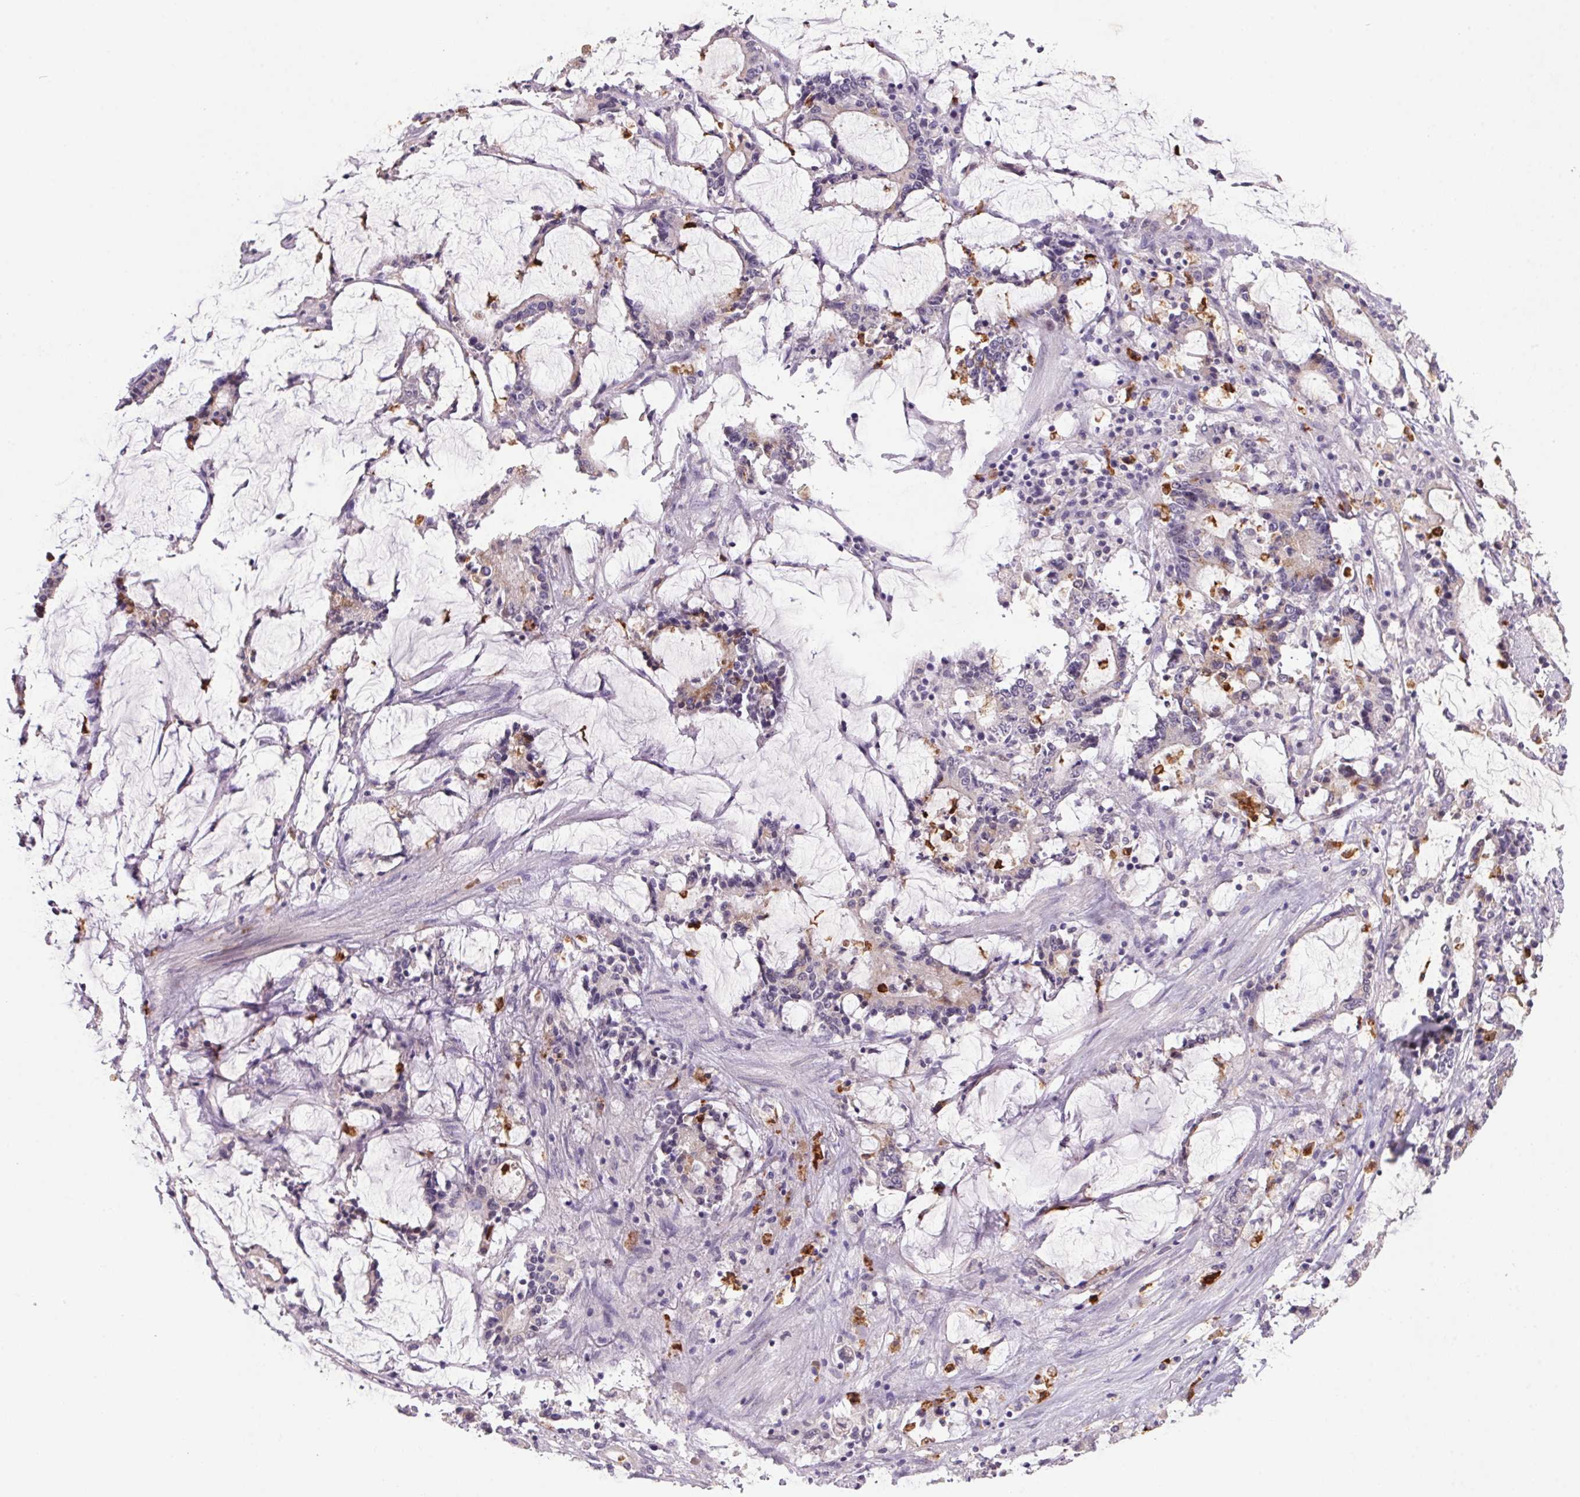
{"staining": {"intensity": "negative", "quantity": "none", "location": "none"}, "tissue": "stomach cancer", "cell_type": "Tumor cells", "image_type": "cancer", "snomed": [{"axis": "morphology", "description": "Adenocarcinoma, NOS"}, {"axis": "topography", "description": "Stomach, upper"}], "caption": "The histopathology image reveals no significant staining in tumor cells of adenocarcinoma (stomach). (DAB (3,3'-diaminobenzidine) immunohistochemistry (IHC) with hematoxylin counter stain).", "gene": "TRDN", "patient": {"sex": "male", "age": 68}}